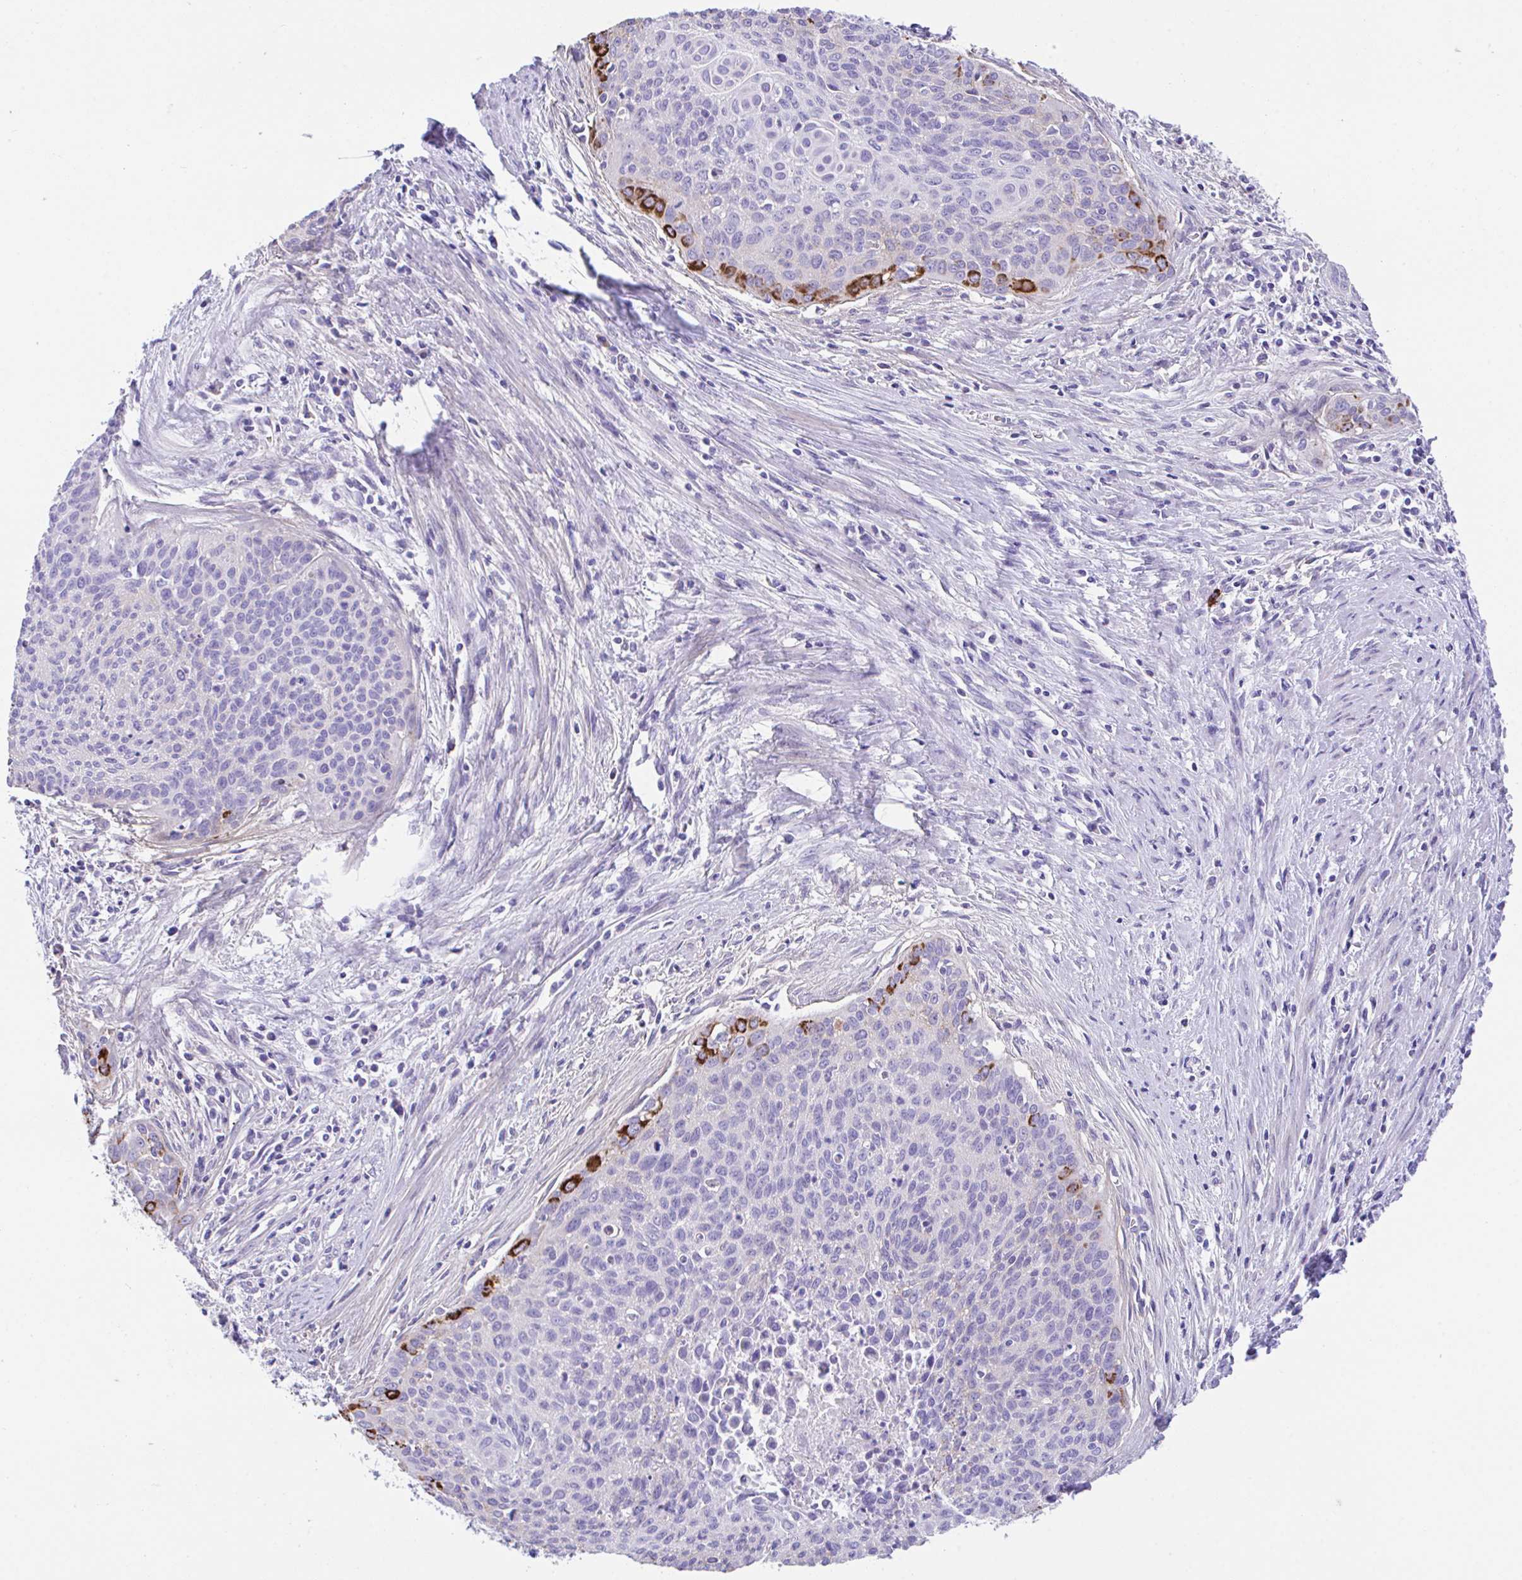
{"staining": {"intensity": "strong", "quantity": "<25%", "location": "cytoplasmic/membranous"}, "tissue": "cervical cancer", "cell_type": "Tumor cells", "image_type": "cancer", "snomed": [{"axis": "morphology", "description": "Squamous cell carcinoma, NOS"}, {"axis": "topography", "description": "Cervix"}], "caption": "Immunohistochemical staining of human cervical cancer (squamous cell carcinoma) reveals medium levels of strong cytoplasmic/membranous protein expression in about <25% of tumor cells.", "gene": "SLC16A6", "patient": {"sex": "female", "age": 55}}